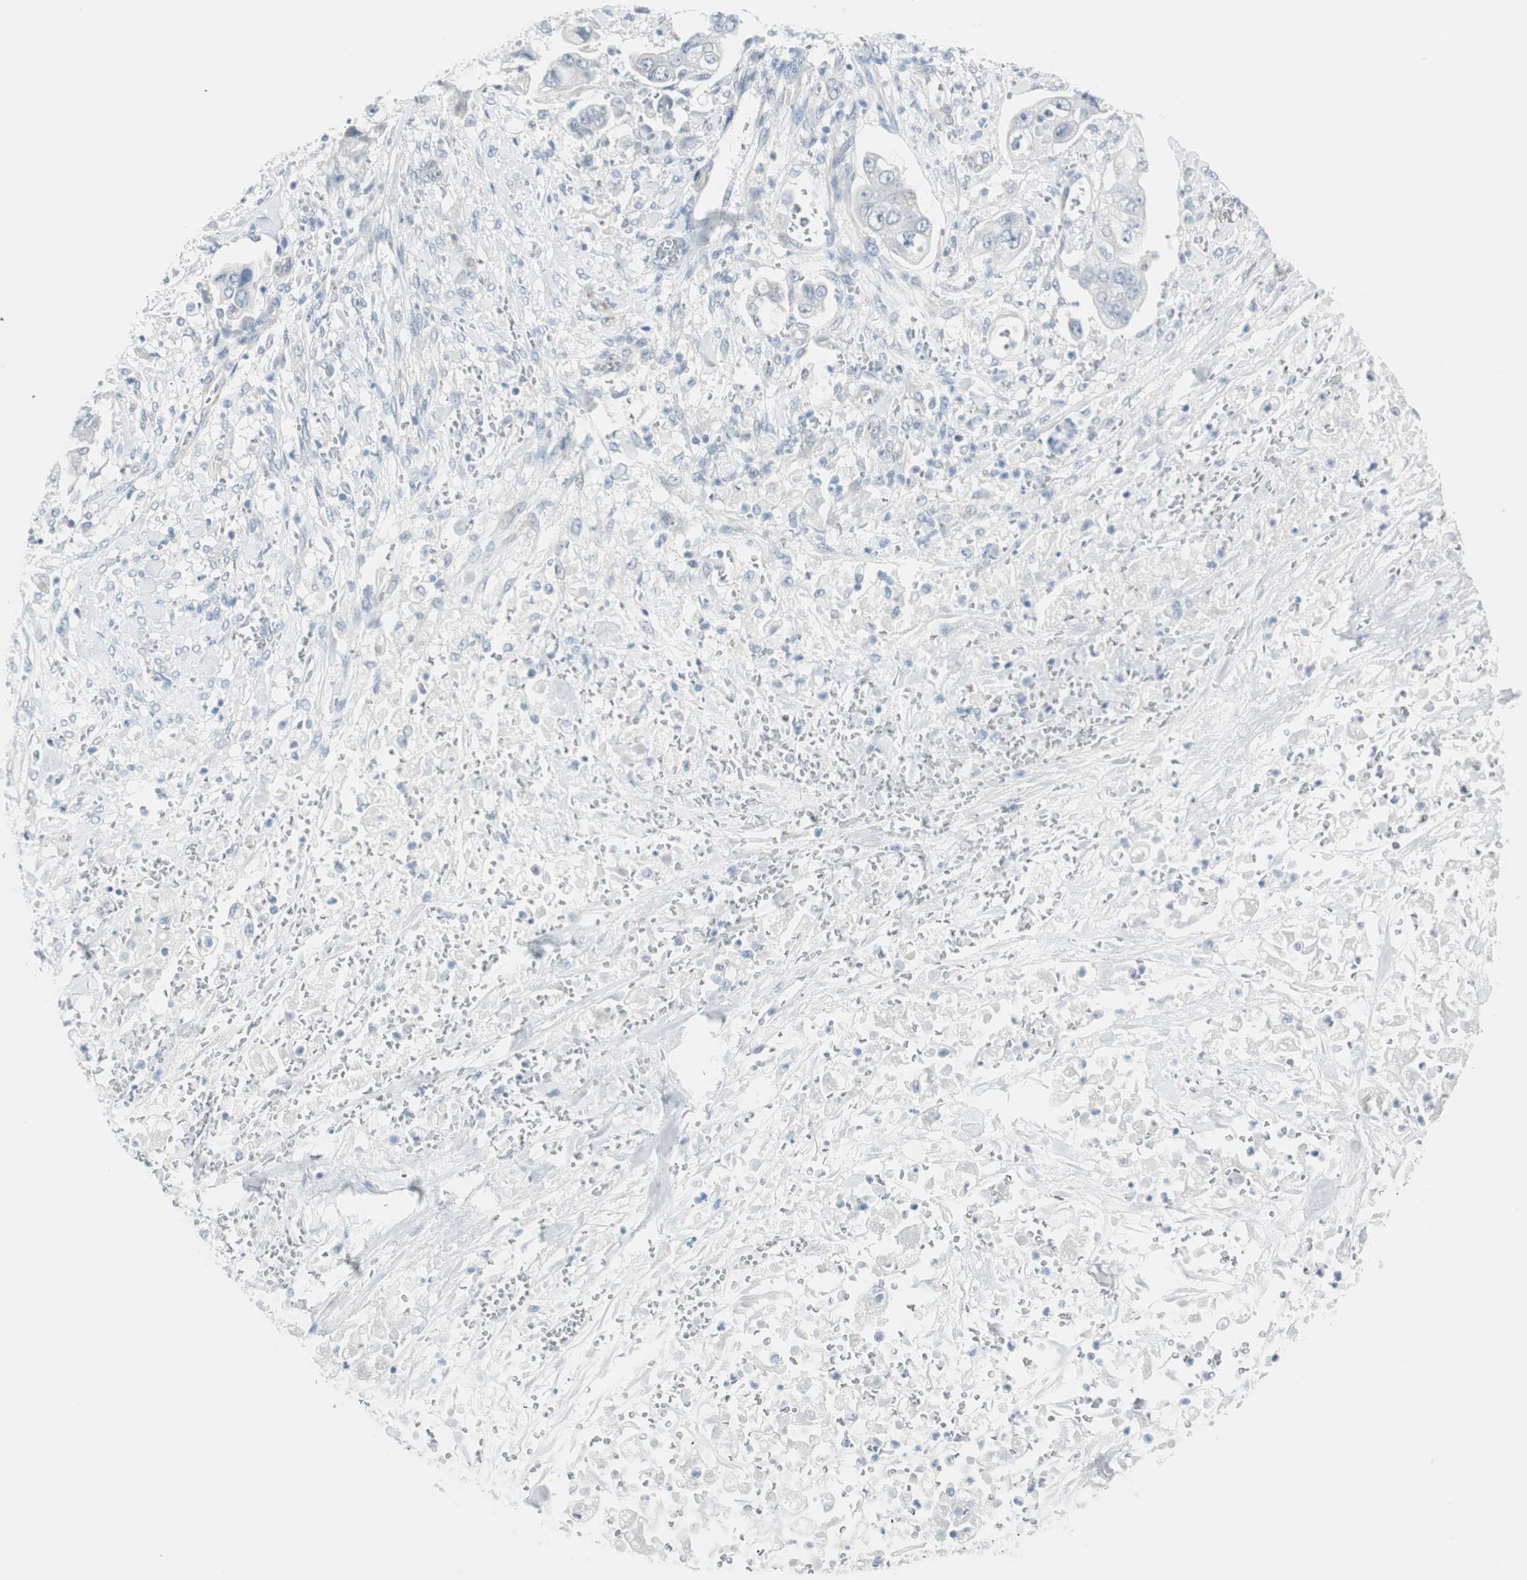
{"staining": {"intensity": "negative", "quantity": "none", "location": "none"}, "tissue": "stomach cancer", "cell_type": "Tumor cells", "image_type": "cancer", "snomed": [{"axis": "morphology", "description": "Adenocarcinoma, NOS"}, {"axis": "topography", "description": "Stomach"}], "caption": "Immunohistochemical staining of stomach adenocarcinoma shows no significant expression in tumor cells.", "gene": "MLLT10", "patient": {"sex": "male", "age": 62}}